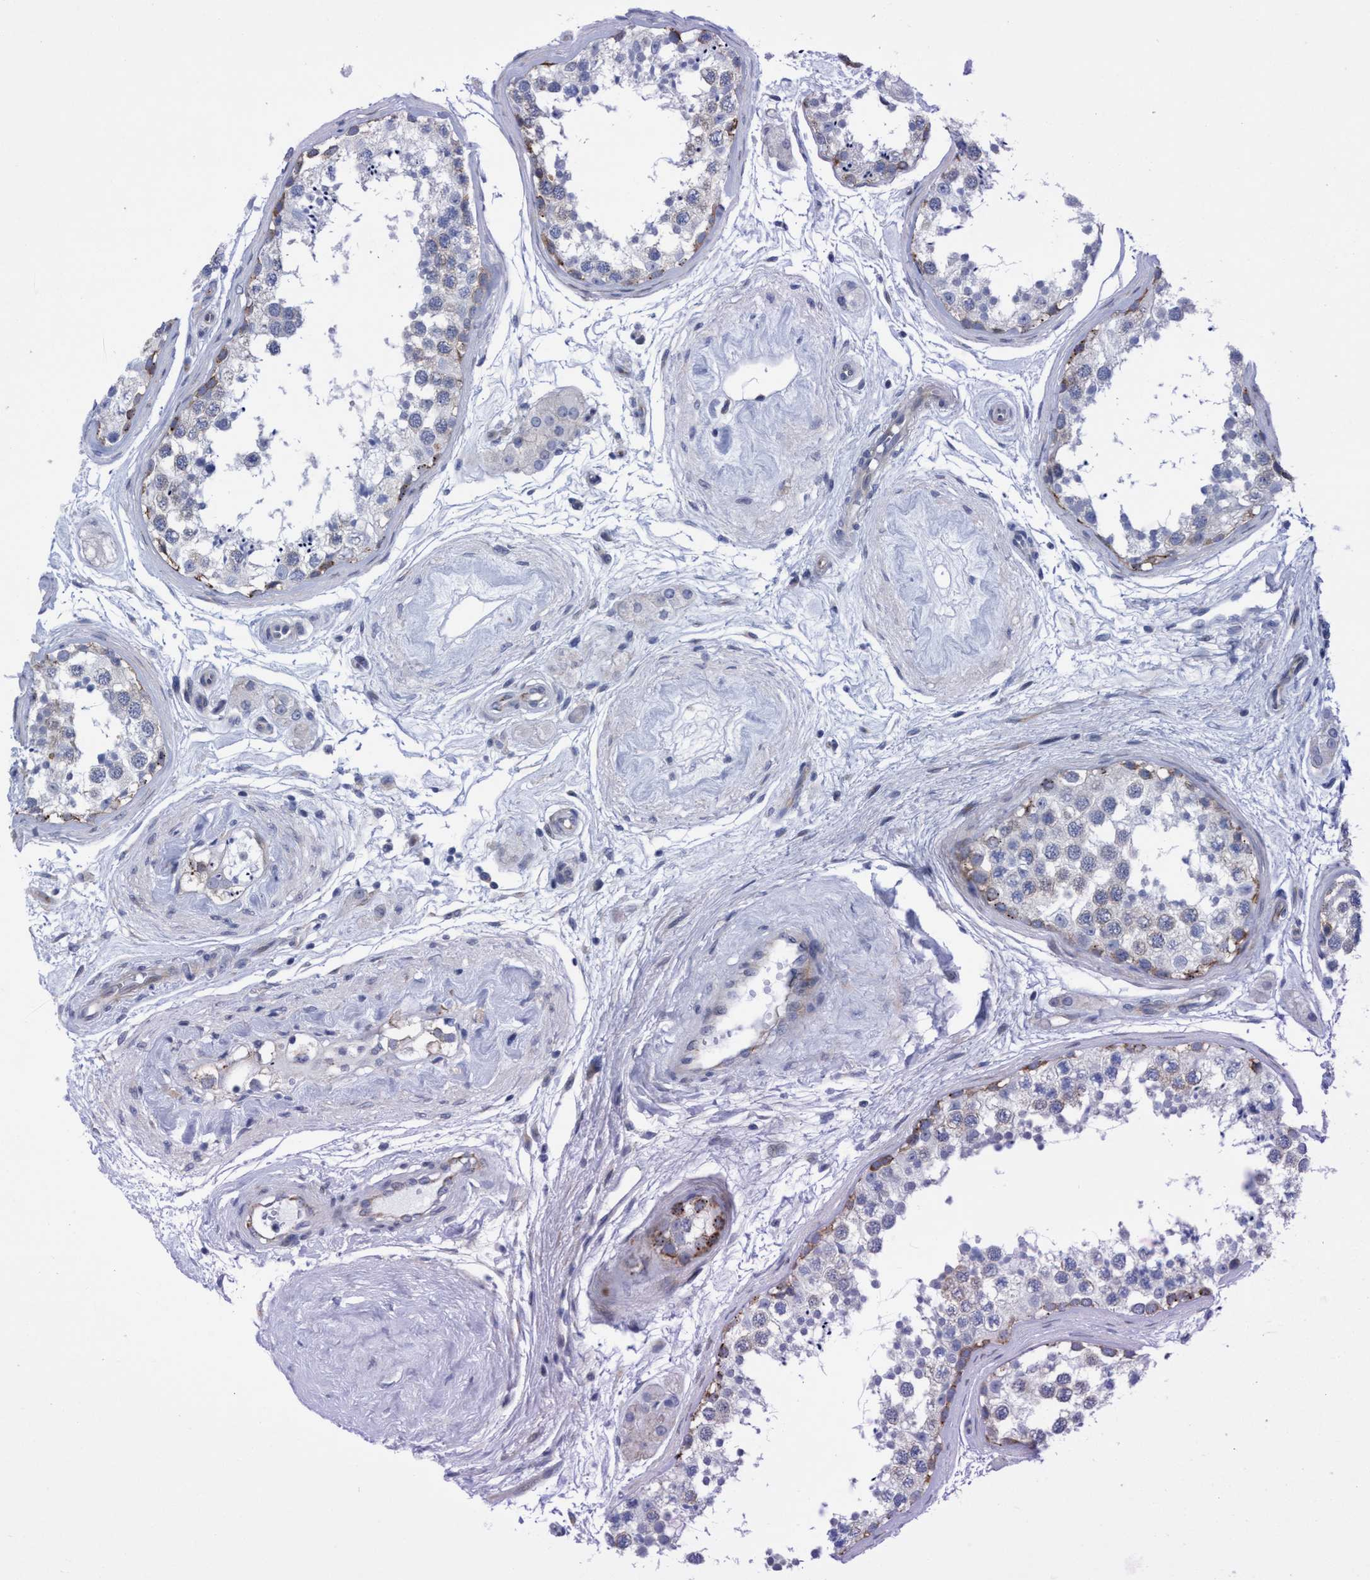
{"staining": {"intensity": "moderate", "quantity": "<25%", "location": "cytoplasmic/membranous"}, "tissue": "testis", "cell_type": "Cells in seminiferous ducts", "image_type": "normal", "snomed": [{"axis": "morphology", "description": "Normal tissue, NOS"}, {"axis": "topography", "description": "Testis"}], "caption": "Moderate cytoplasmic/membranous protein positivity is appreciated in about <25% of cells in seminiferous ducts in testis. Immunohistochemistry (ihc) stains the protein of interest in brown and the nuclei are stained blue.", "gene": "R3HCC1", "patient": {"sex": "male", "age": 56}}